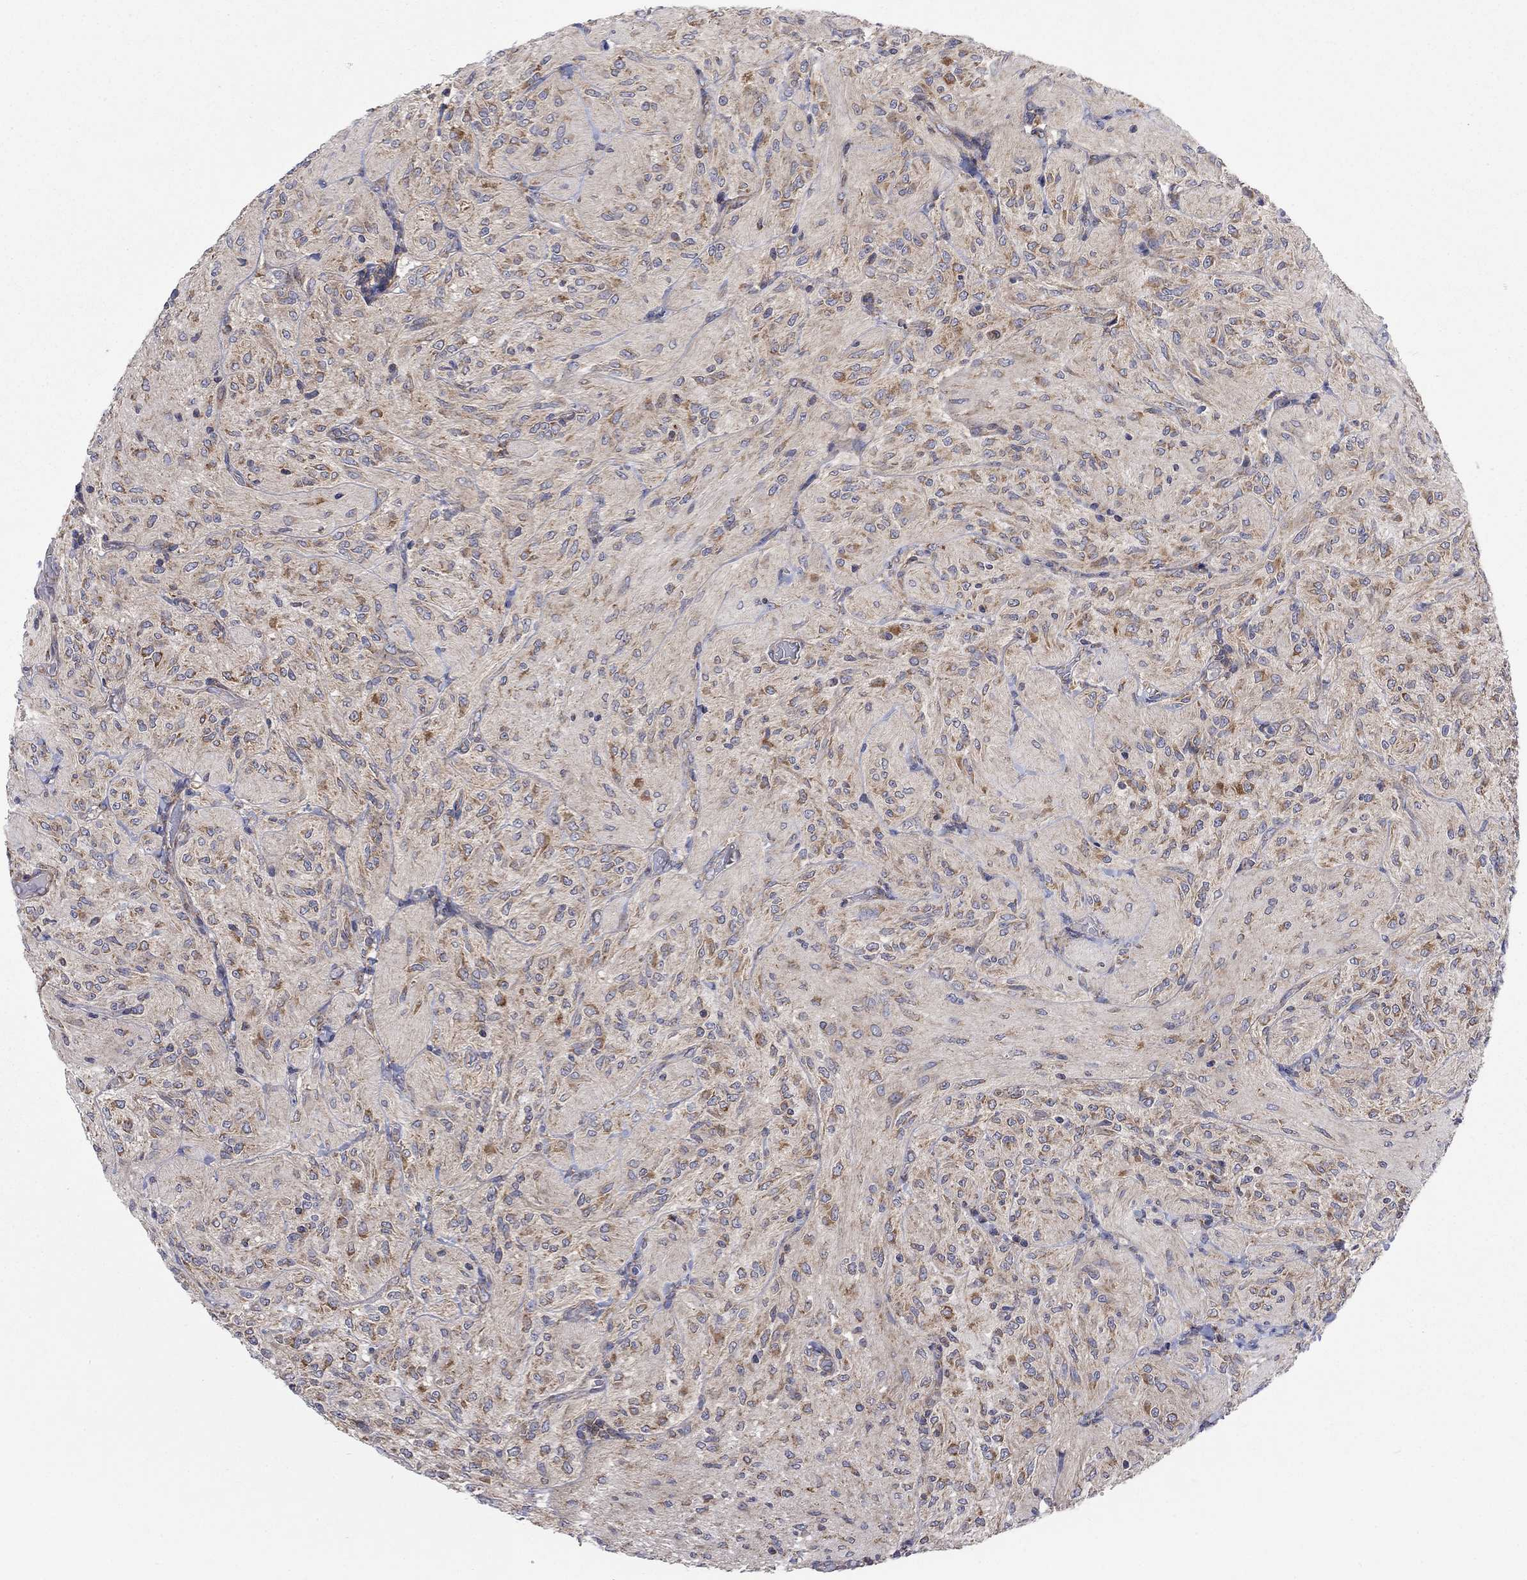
{"staining": {"intensity": "moderate", "quantity": "<25%", "location": "cytoplasmic/membranous"}, "tissue": "glioma", "cell_type": "Tumor cells", "image_type": "cancer", "snomed": [{"axis": "morphology", "description": "Glioma, malignant, Low grade"}, {"axis": "topography", "description": "Brain"}], "caption": "Moderate cytoplasmic/membranous positivity for a protein is appreciated in approximately <25% of tumor cells of glioma using IHC.", "gene": "RPLP0", "patient": {"sex": "male", "age": 3}}